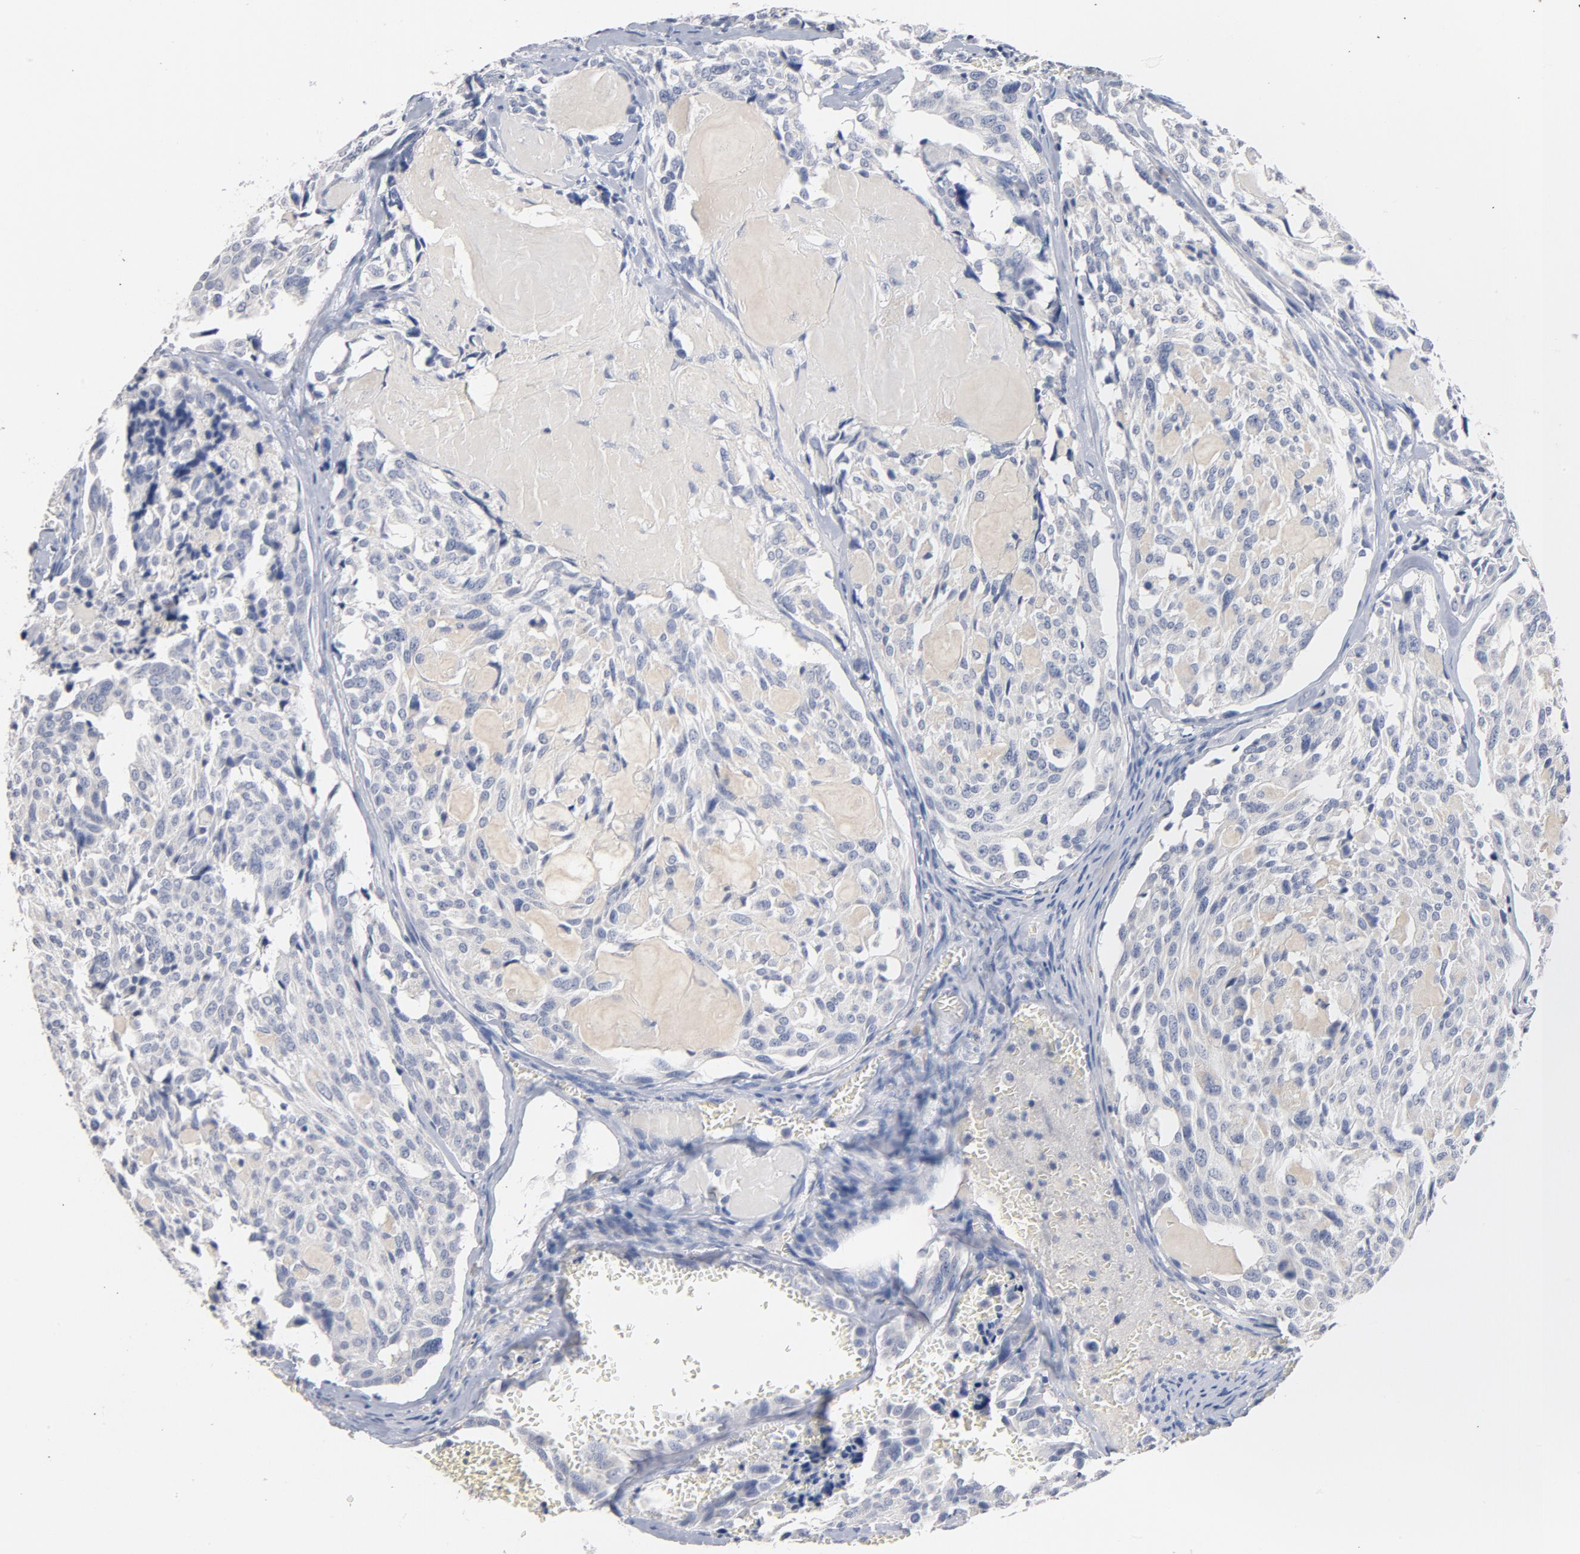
{"staining": {"intensity": "negative", "quantity": "none", "location": "none"}, "tissue": "thyroid cancer", "cell_type": "Tumor cells", "image_type": "cancer", "snomed": [{"axis": "morphology", "description": "Carcinoma, NOS"}, {"axis": "morphology", "description": "Carcinoid, malignant, NOS"}, {"axis": "topography", "description": "Thyroid gland"}], "caption": "High power microscopy photomicrograph of an IHC histopathology image of malignant carcinoid (thyroid), revealing no significant expression in tumor cells.", "gene": "ZCCHC13", "patient": {"sex": "male", "age": 33}}